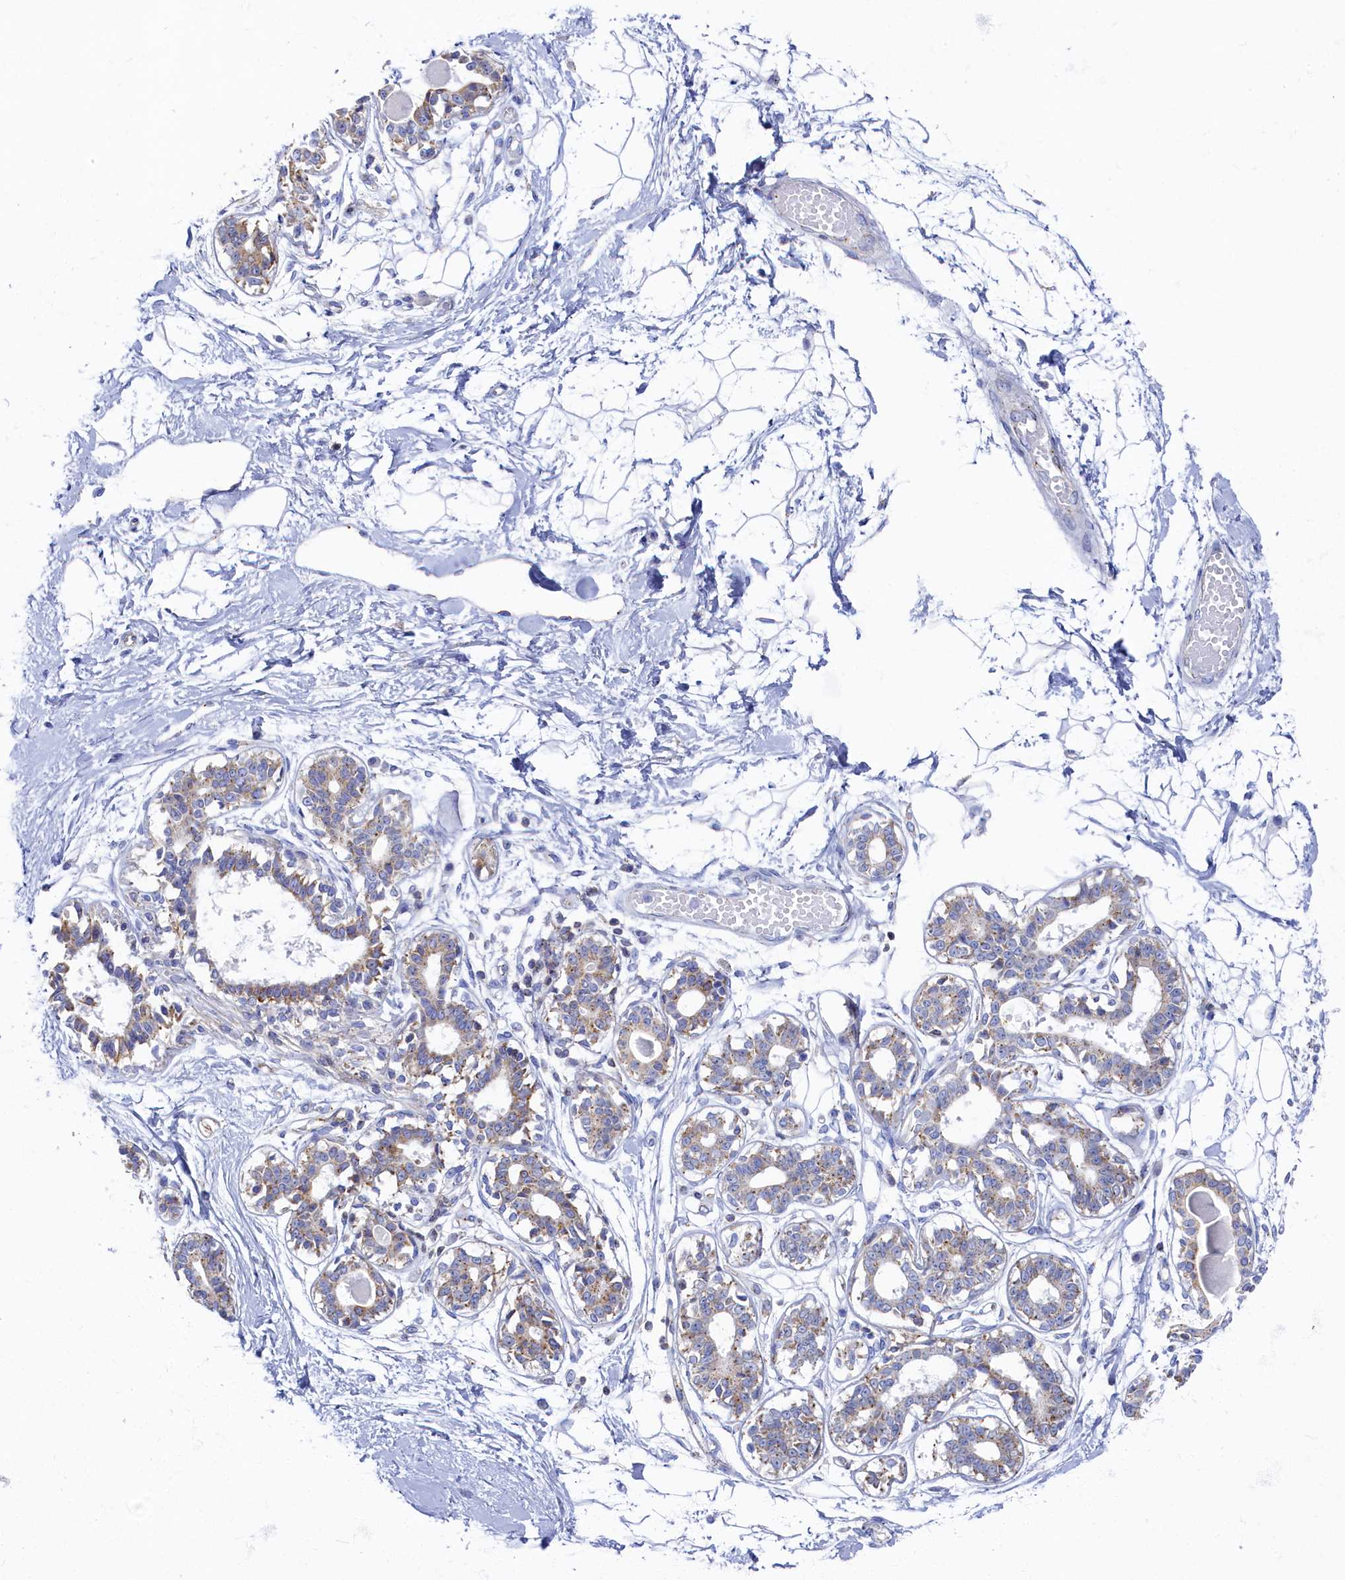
{"staining": {"intensity": "negative", "quantity": "none", "location": "none"}, "tissue": "breast", "cell_type": "Adipocytes", "image_type": "normal", "snomed": [{"axis": "morphology", "description": "Normal tissue, NOS"}, {"axis": "topography", "description": "Breast"}], "caption": "Adipocytes show no significant positivity in benign breast. (DAB IHC visualized using brightfield microscopy, high magnification).", "gene": "OCIAD2", "patient": {"sex": "female", "age": 45}}